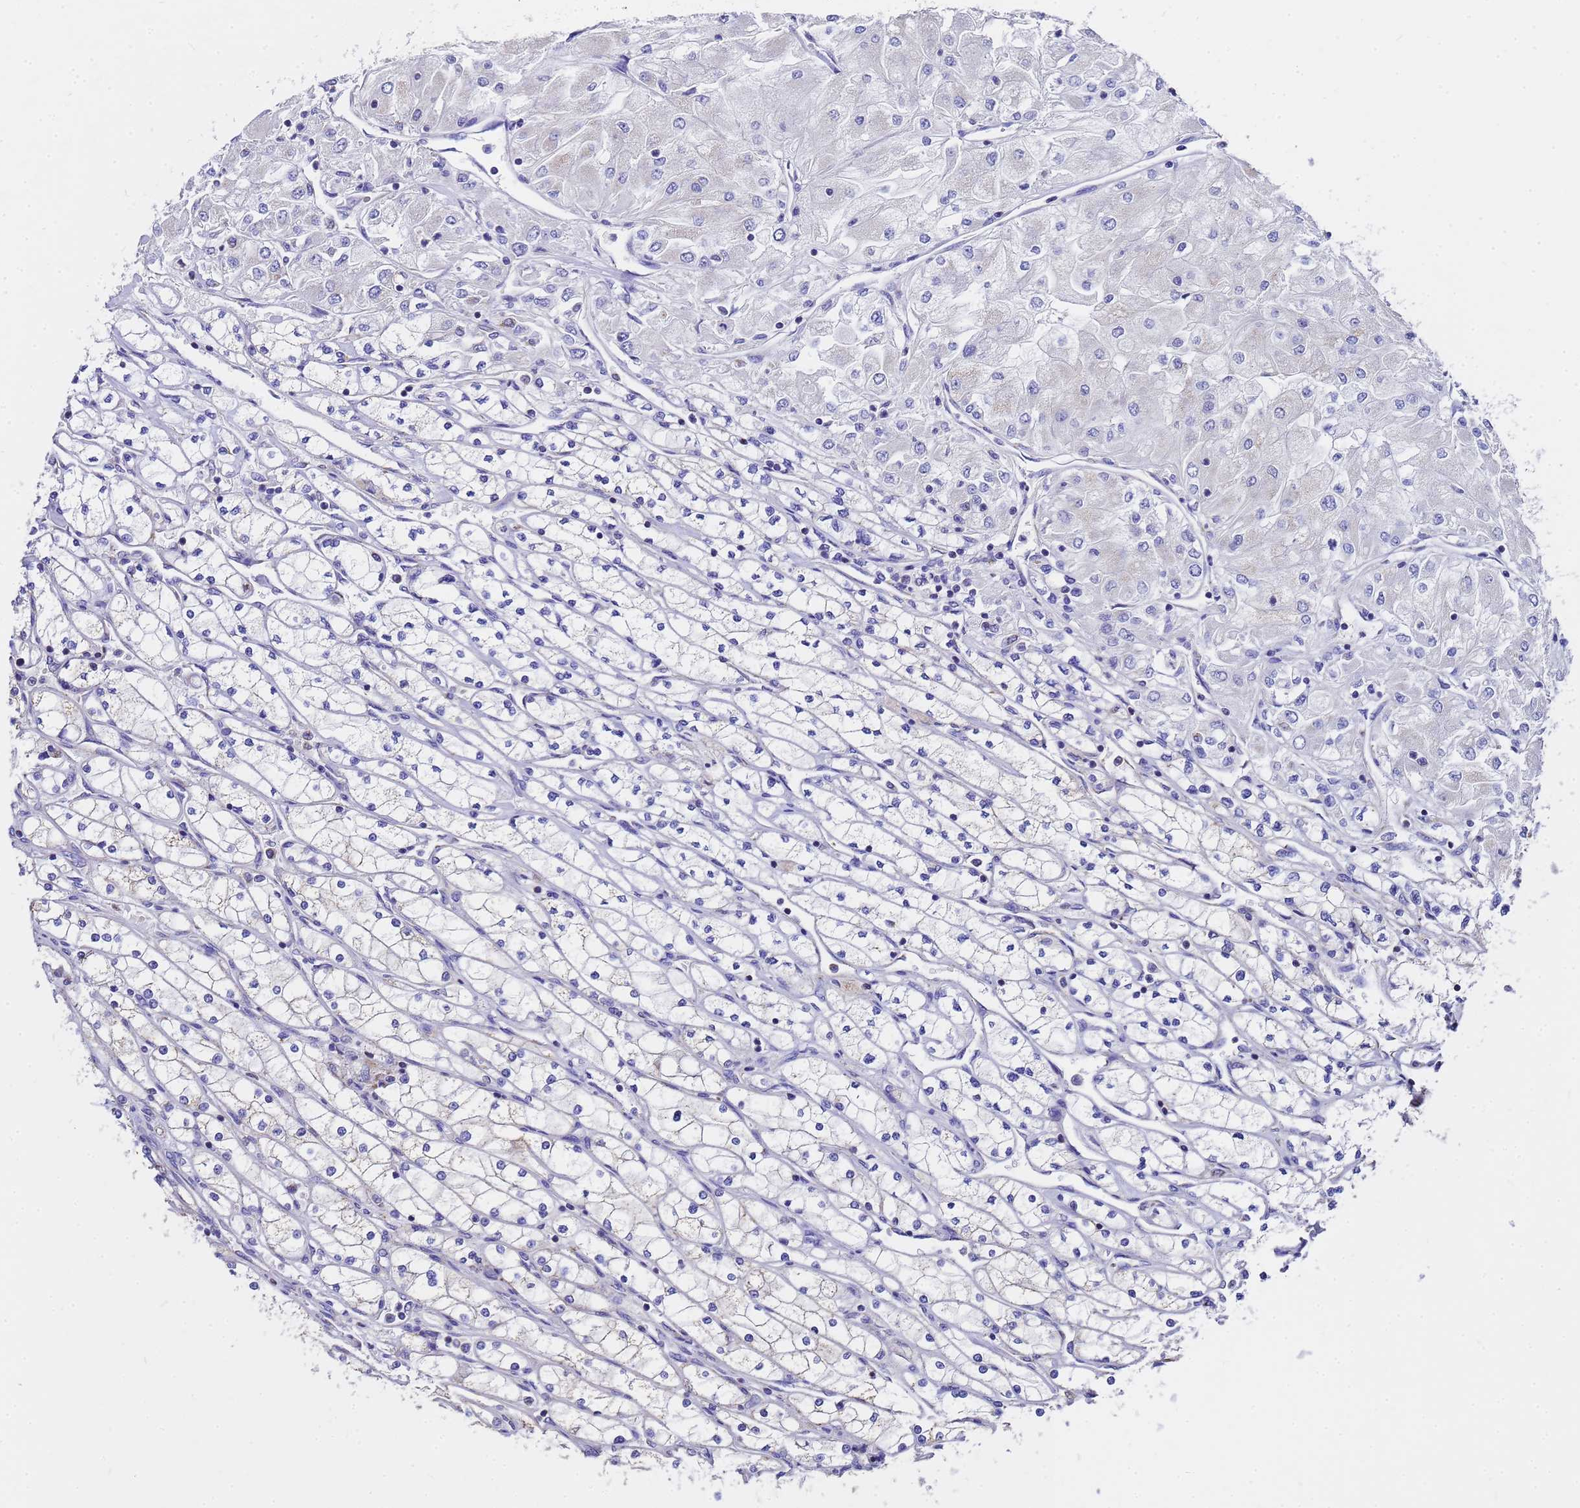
{"staining": {"intensity": "negative", "quantity": "none", "location": "none"}, "tissue": "renal cancer", "cell_type": "Tumor cells", "image_type": "cancer", "snomed": [{"axis": "morphology", "description": "Adenocarcinoma, NOS"}, {"axis": "topography", "description": "Kidney"}], "caption": "Immunohistochemistry (IHC) histopathology image of renal cancer stained for a protein (brown), which demonstrates no expression in tumor cells.", "gene": "MRPS12", "patient": {"sex": "male", "age": 80}}